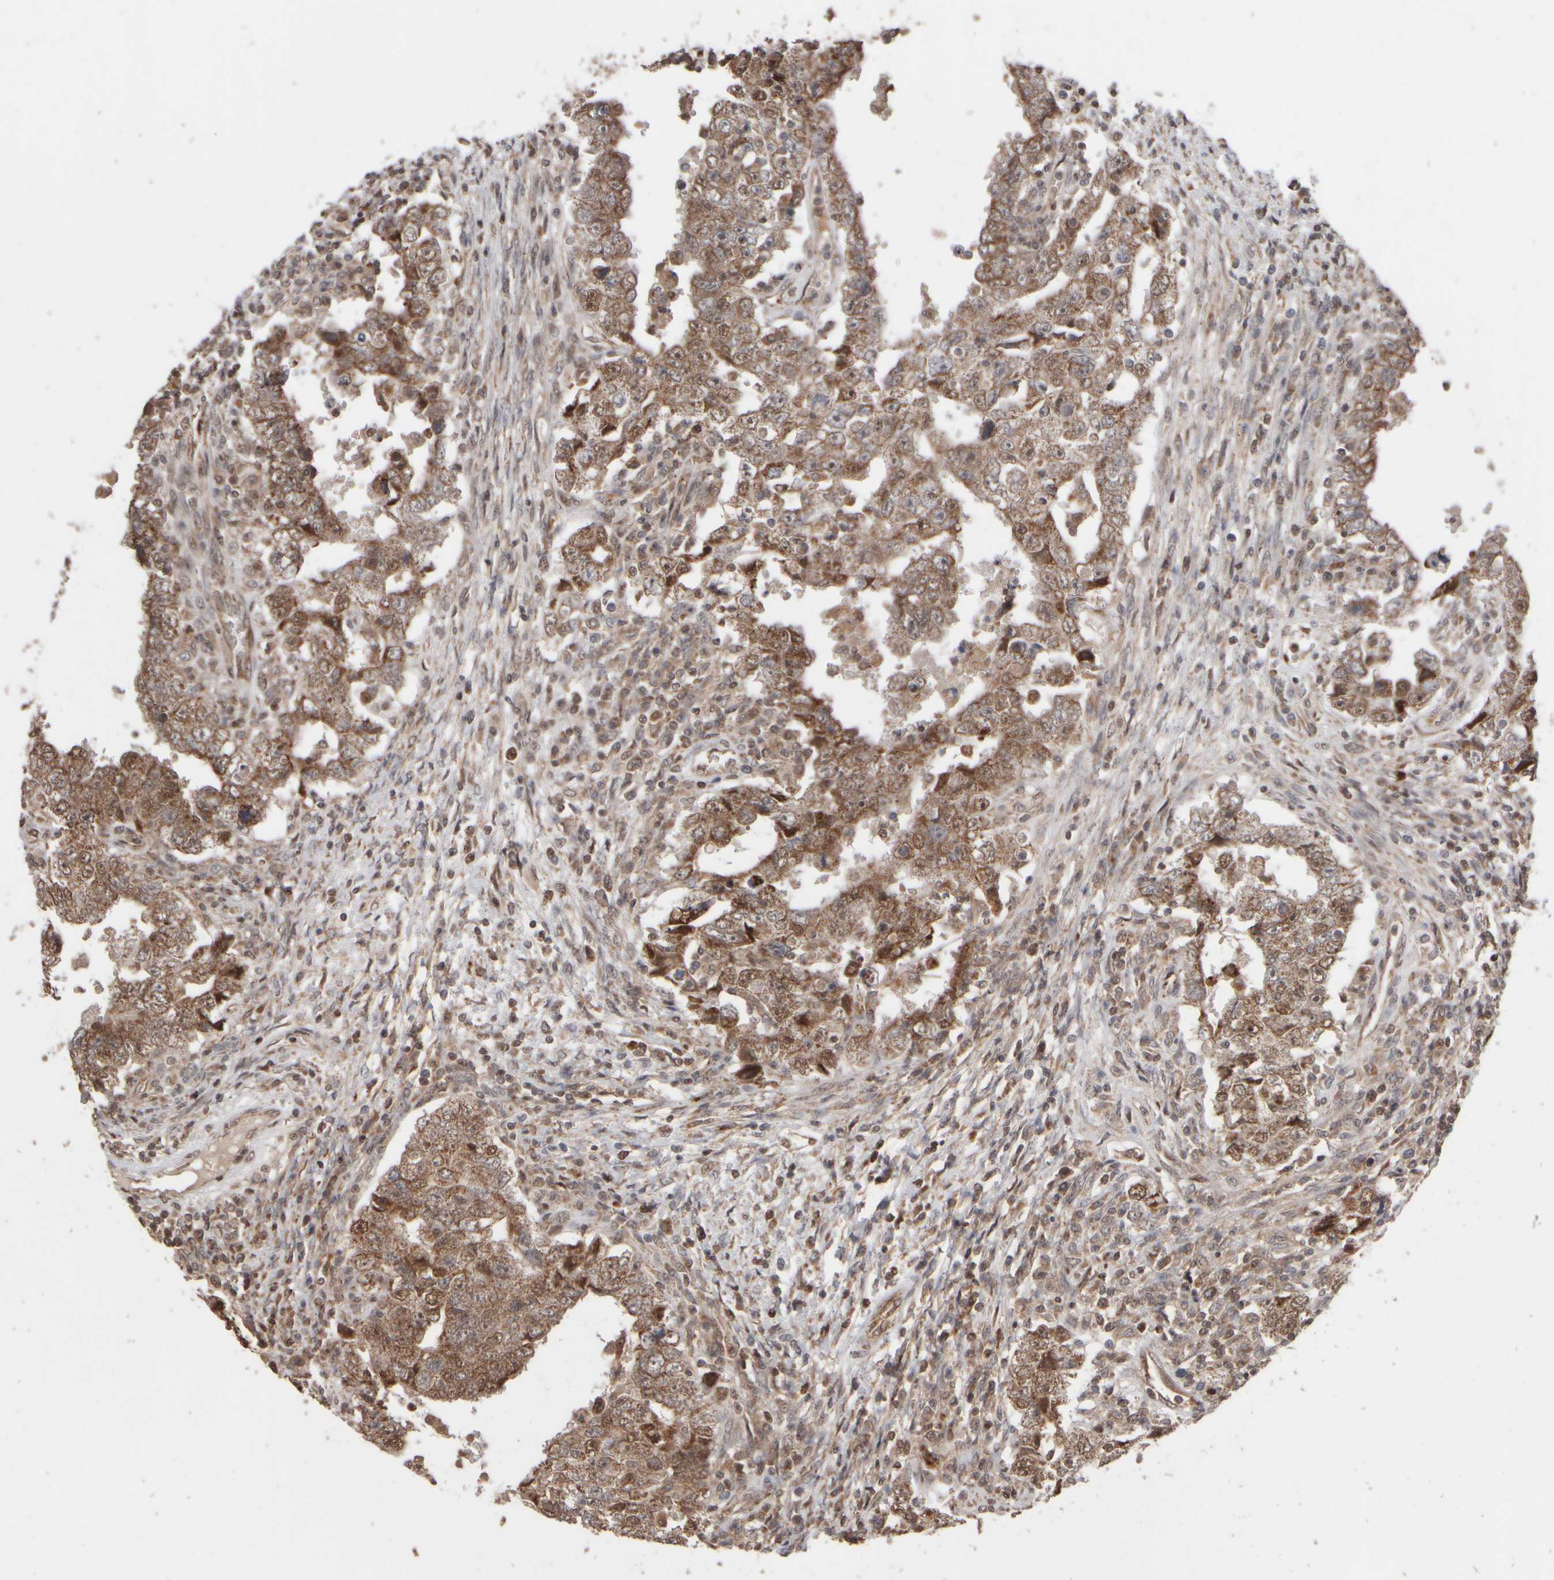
{"staining": {"intensity": "moderate", "quantity": ">75%", "location": "cytoplasmic/membranous"}, "tissue": "testis cancer", "cell_type": "Tumor cells", "image_type": "cancer", "snomed": [{"axis": "morphology", "description": "Carcinoma, Embryonal, NOS"}, {"axis": "topography", "description": "Testis"}], "caption": "An immunohistochemistry micrograph of neoplastic tissue is shown. Protein staining in brown shows moderate cytoplasmic/membranous positivity in testis cancer within tumor cells. (DAB (3,3'-diaminobenzidine) IHC with brightfield microscopy, high magnification).", "gene": "ABHD11", "patient": {"sex": "male", "age": 26}}